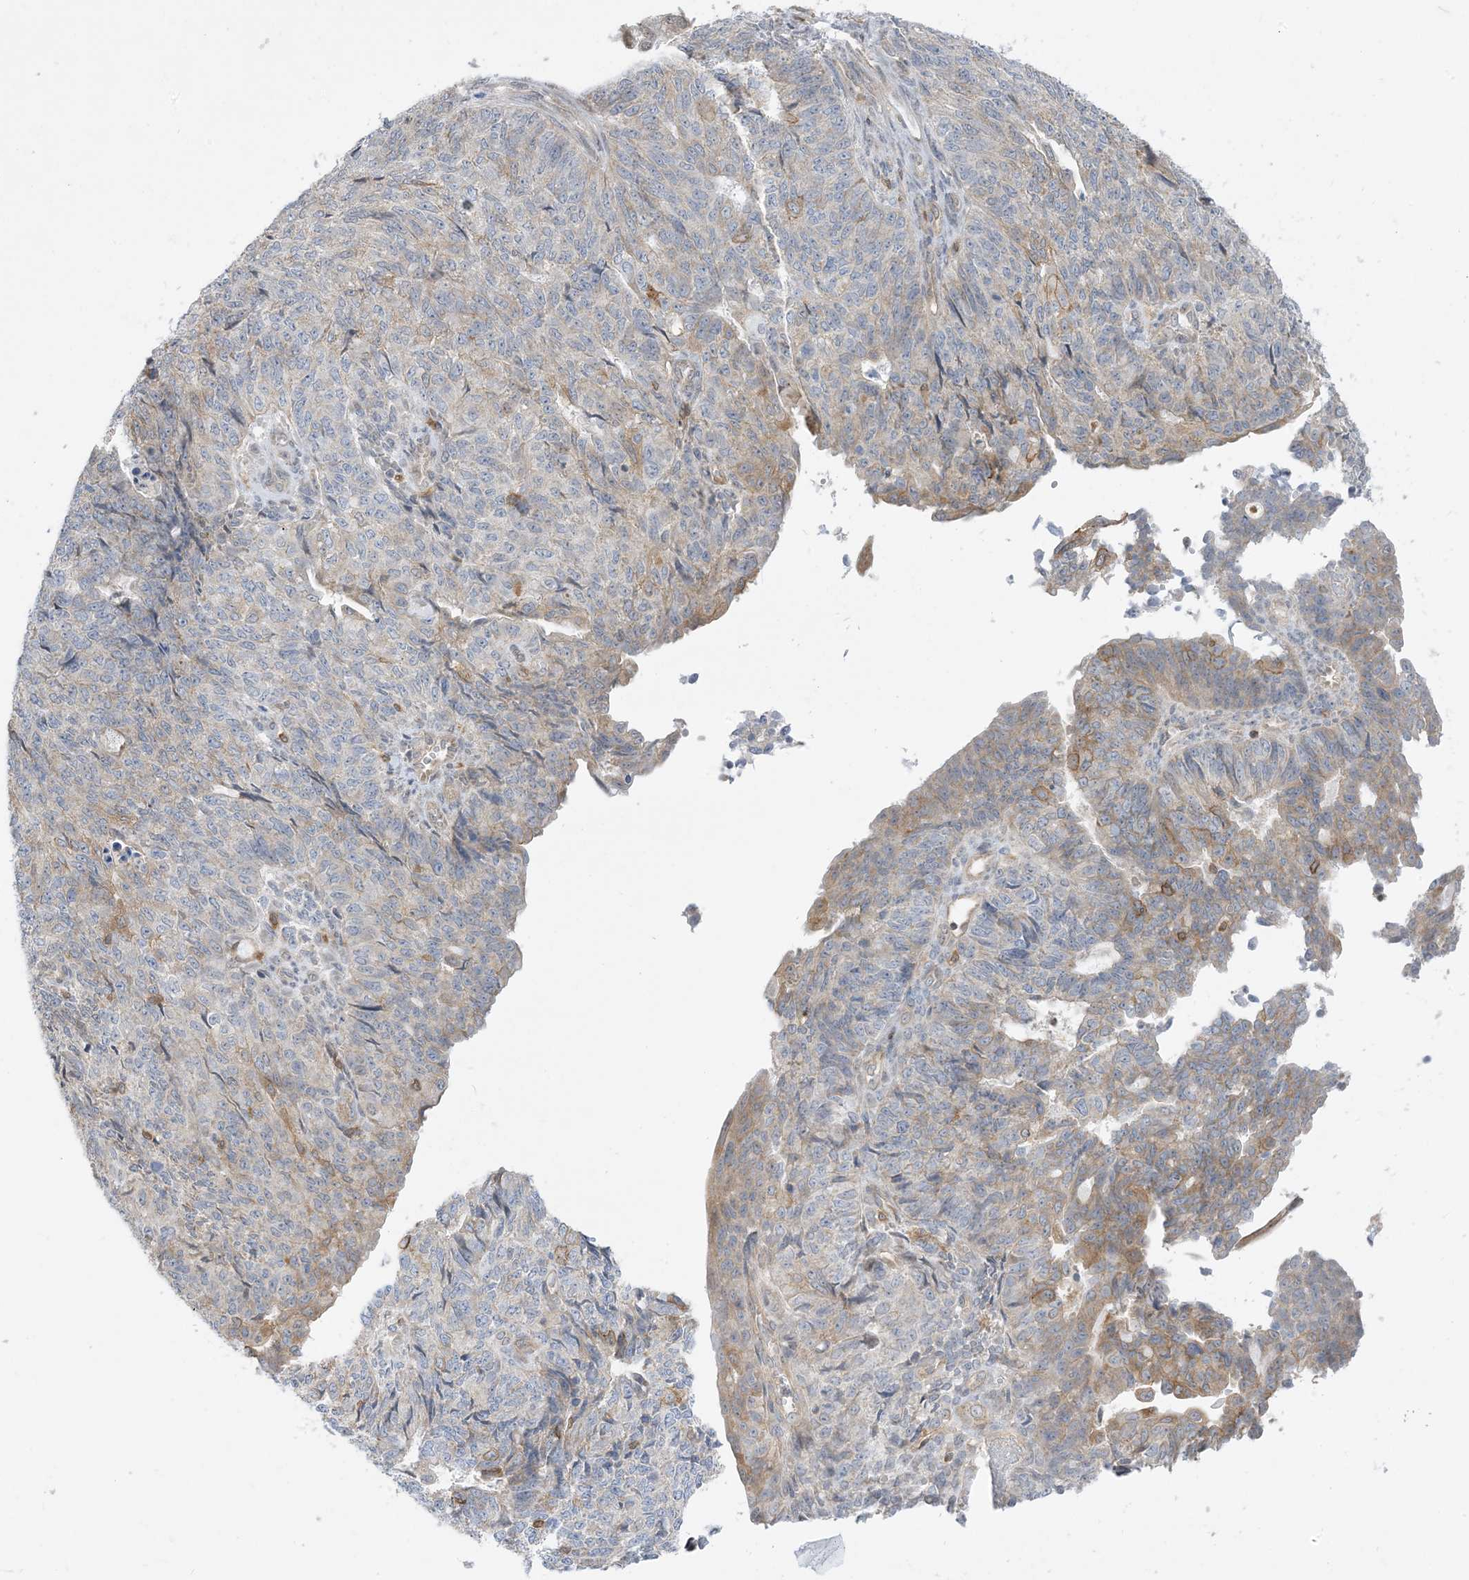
{"staining": {"intensity": "moderate", "quantity": "<25%", "location": "cytoplasmic/membranous"}, "tissue": "endometrial cancer", "cell_type": "Tumor cells", "image_type": "cancer", "snomed": [{"axis": "morphology", "description": "Adenocarcinoma, NOS"}, {"axis": "topography", "description": "Endometrium"}], "caption": "The photomicrograph demonstrates immunohistochemical staining of endometrial adenocarcinoma. There is moderate cytoplasmic/membranous expression is present in about <25% of tumor cells.", "gene": "CASP4", "patient": {"sex": "female", "age": 32}}